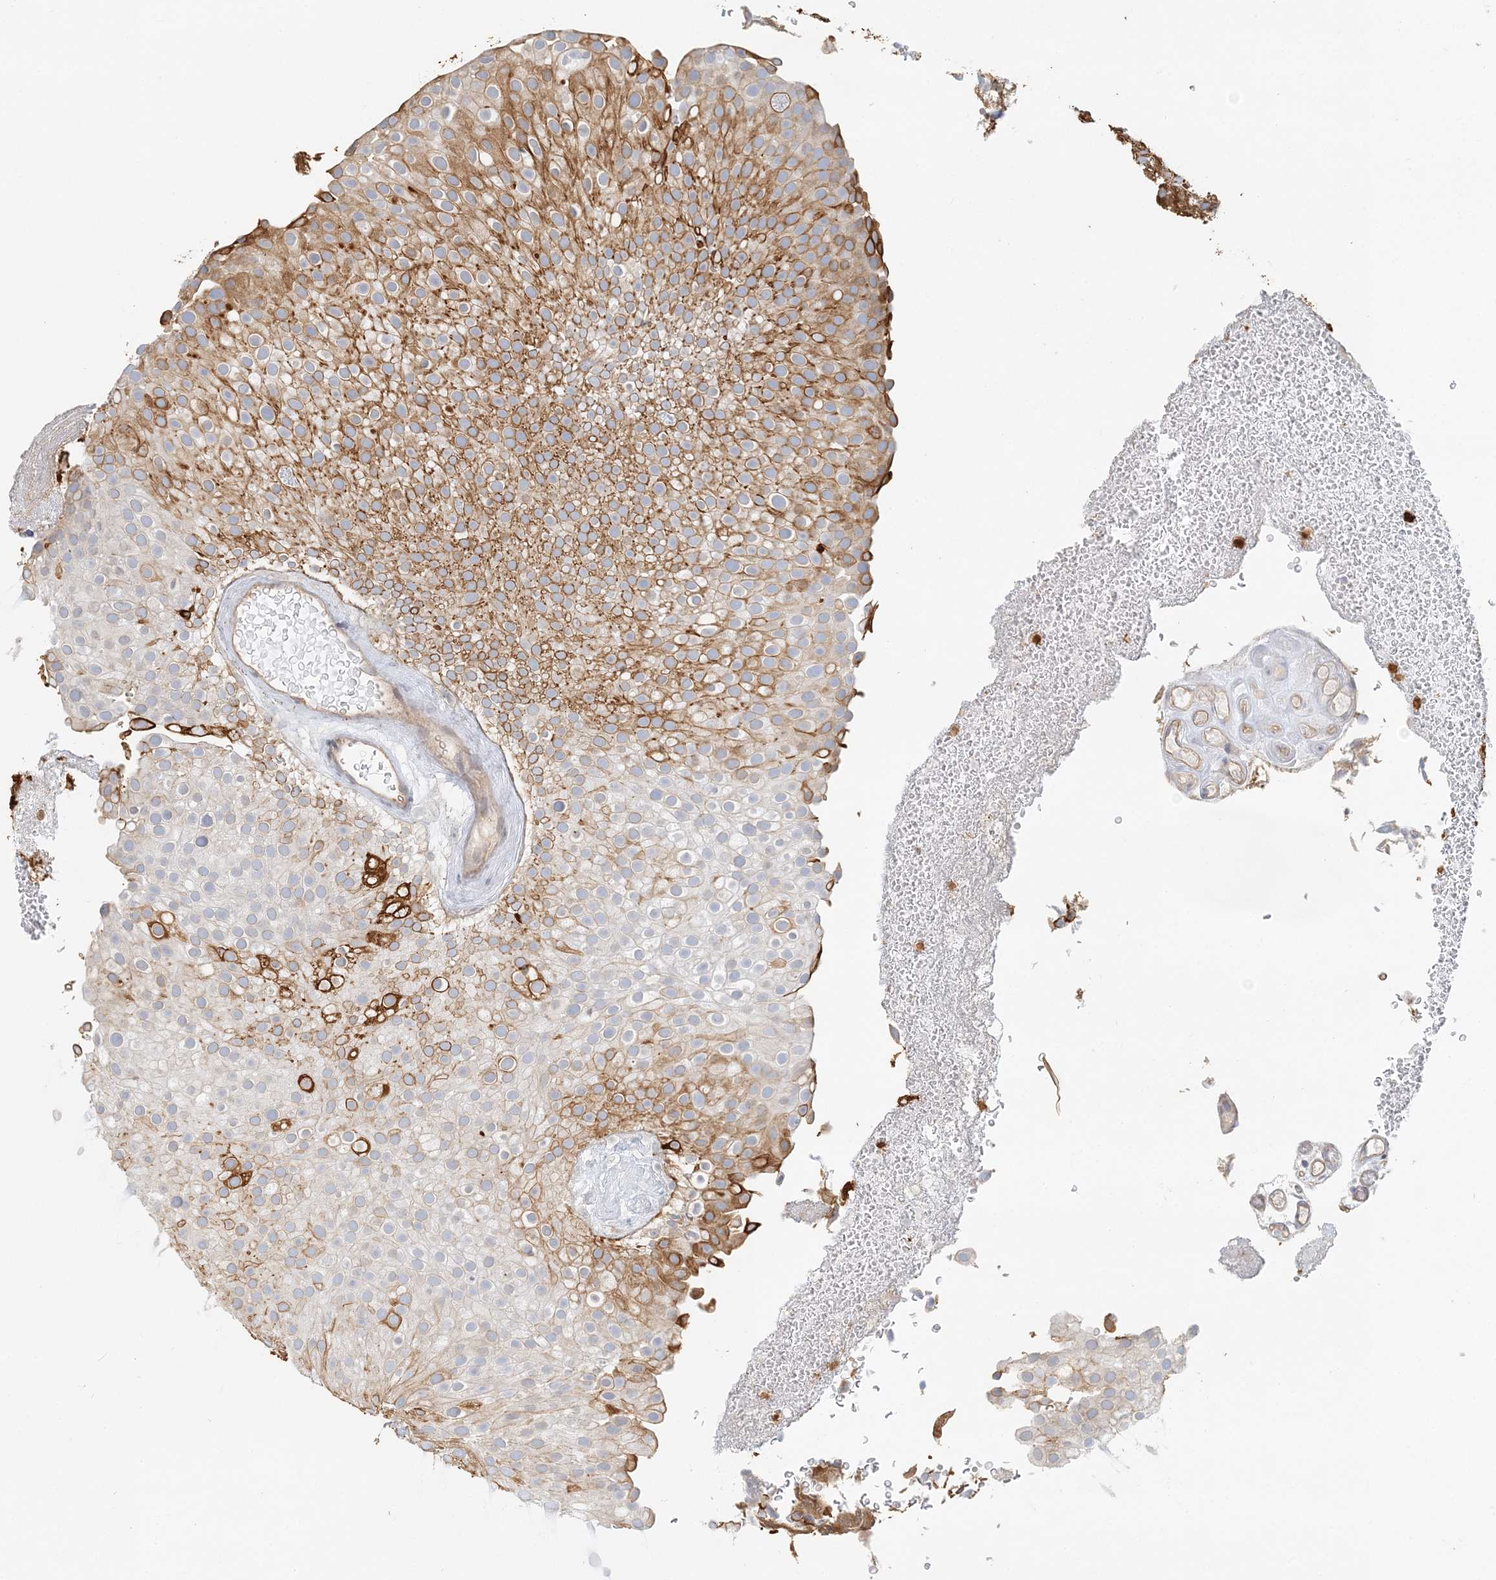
{"staining": {"intensity": "moderate", "quantity": "25%-75%", "location": "cytoplasmic/membranous"}, "tissue": "urothelial cancer", "cell_type": "Tumor cells", "image_type": "cancer", "snomed": [{"axis": "morphology", "description": "Urothelial carcinoma, Low grade"}, {"axis": "topography", "description": "Urinary bladder"}], "caption": "Human low-grade urothelial carcinoma stained with a protein marker shows moderate staining in tumor cells.", "gene": "DNAH1", "patient": {"sex": "male", "age": 78}}